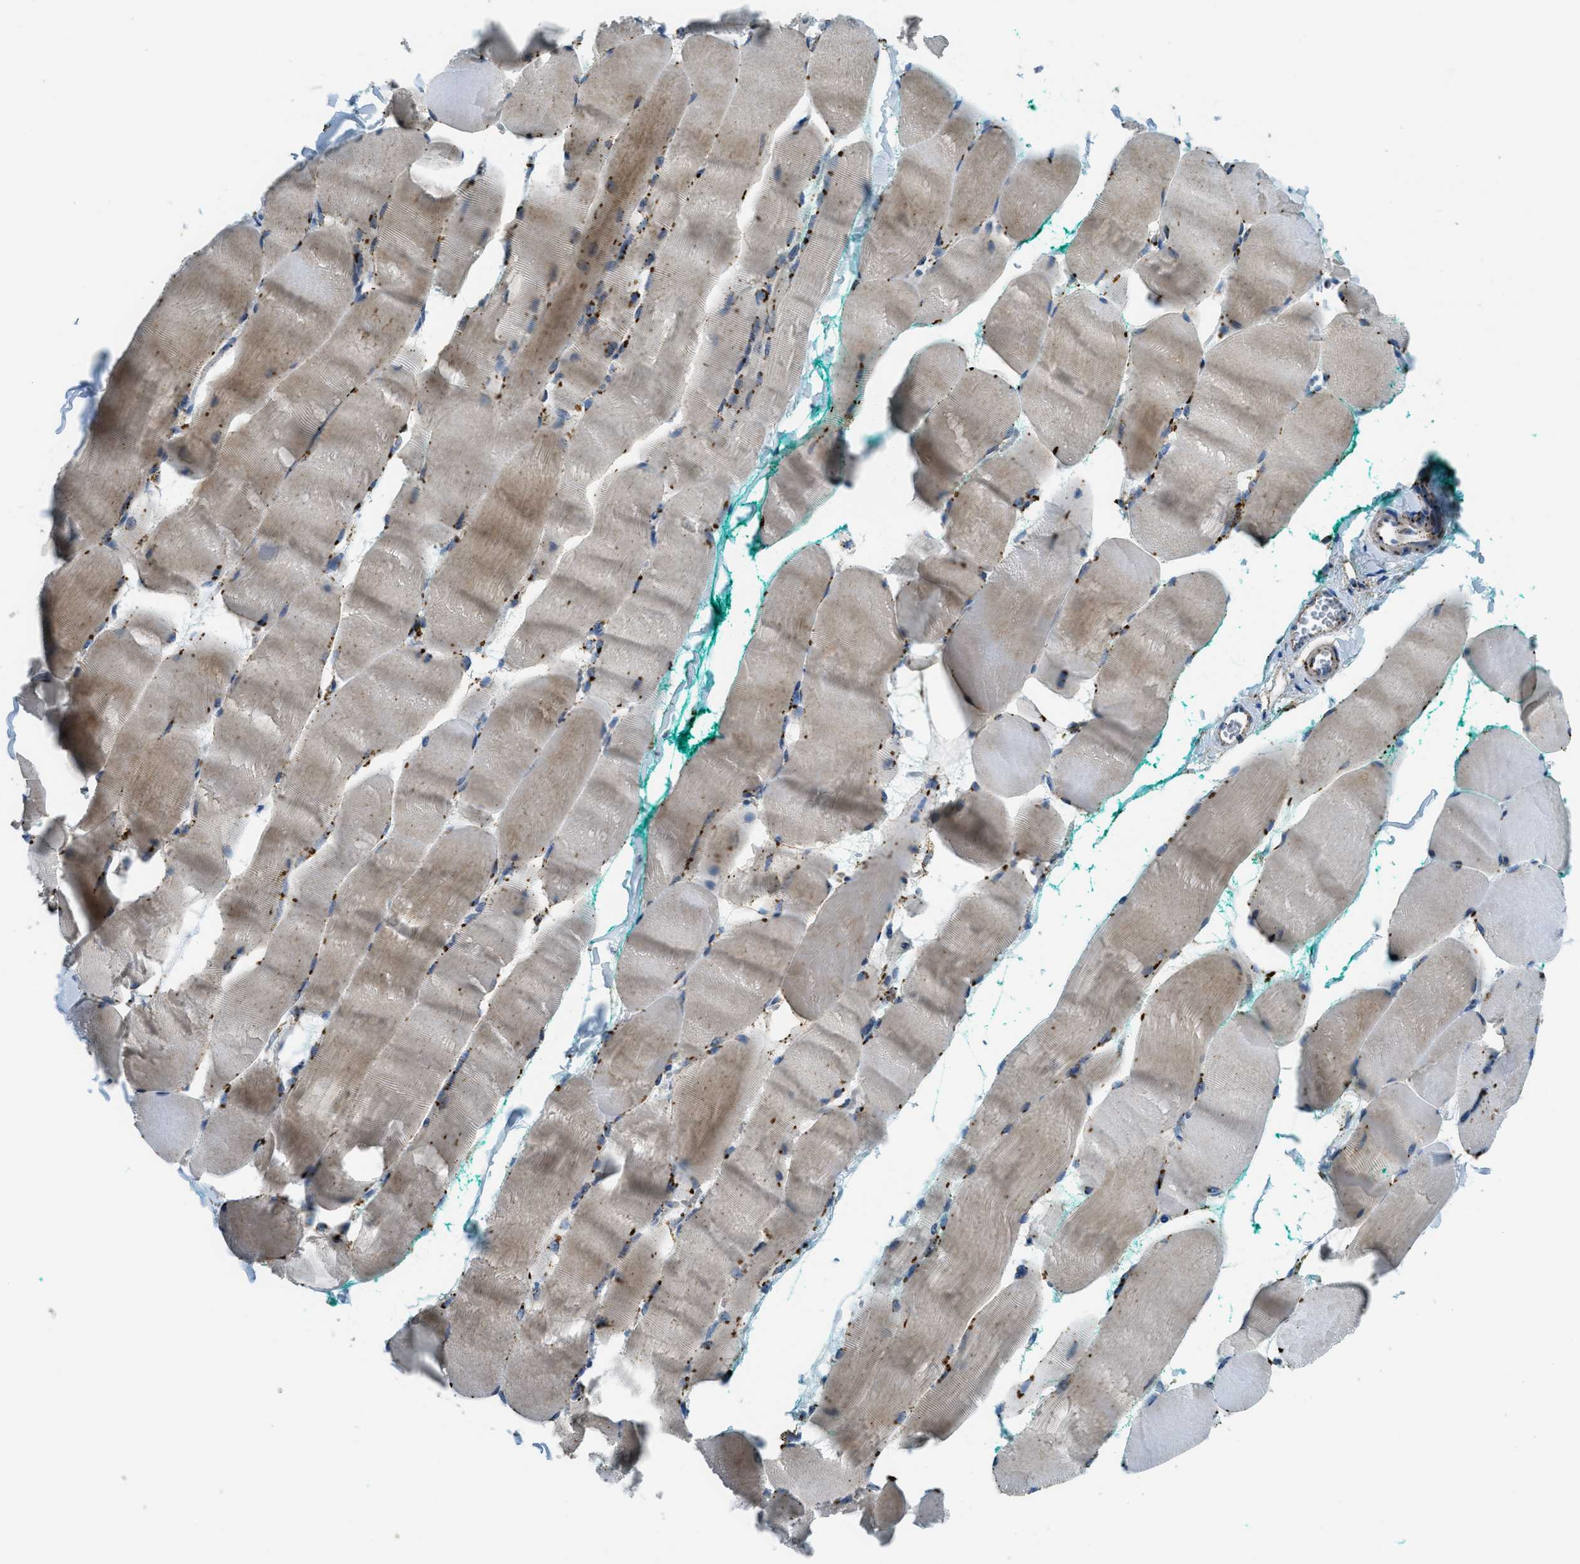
{"staining": {"intensity": "moderate", "quantity": ">75%", "location": "cytoplasmic/membranous"}, "tissue": "skeletal muscle", "cell_type": "Myocytes", "image_type": "normal", "snomed": [{"axis": "morphology", "description": "Normal tissue, NOS"}, {"axis": "morphology", "description": "Squamous cell carcinoma, NOS"}, {"axis": "topography", "description": "Skeletal muscle"}], "caption": "Moderate cytoplasmic/membranous staining is identified in approximately >75% of myocytes in unremarkable skeletal muscle. (Brightfield microscopy of DAB IHC at high magnification).", "gene": "SCARB2", "patient": {"sex": "male", "age": 51}}